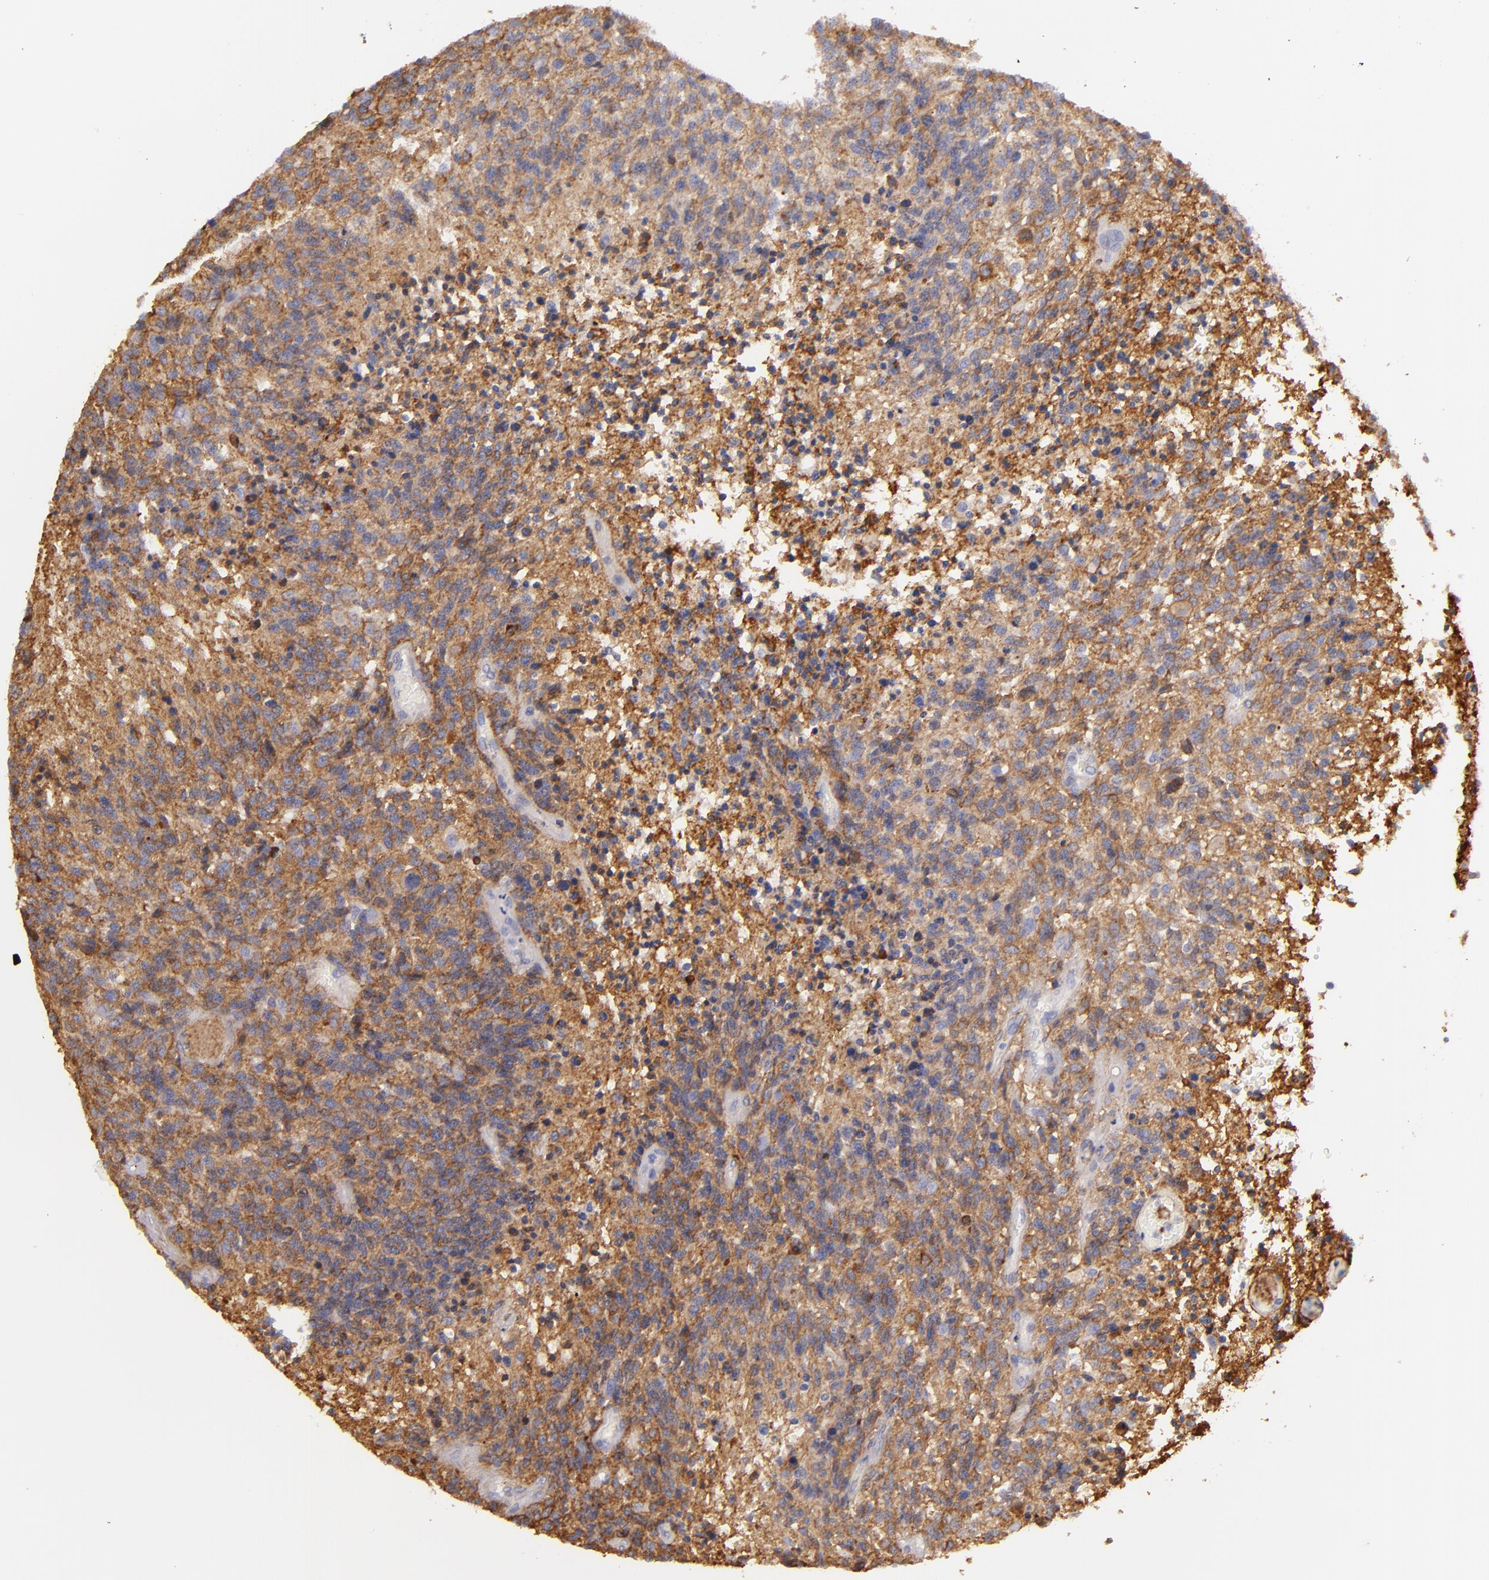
{"staining": {"intensity": "moderate", "quantity": ">75%", "location": "cytoplasmic/membranous"}, "tissue": "glioma", "cell_type": "Tumor cells", "image_type": "cancer", "snomed": [{"axis": "morphology", "description": "Glioma, malignant, High grade"}, {"axis": "topography", "description": "Brain"}], "caption": "Approximately >75% of tumor cells in human glioma demonstrate moderate cytoplasmic/membranous protein expression as visualized by brown immunohistochemical staining.", "gene": "CD151", "patient": {"sex": "male", "age": 36}}